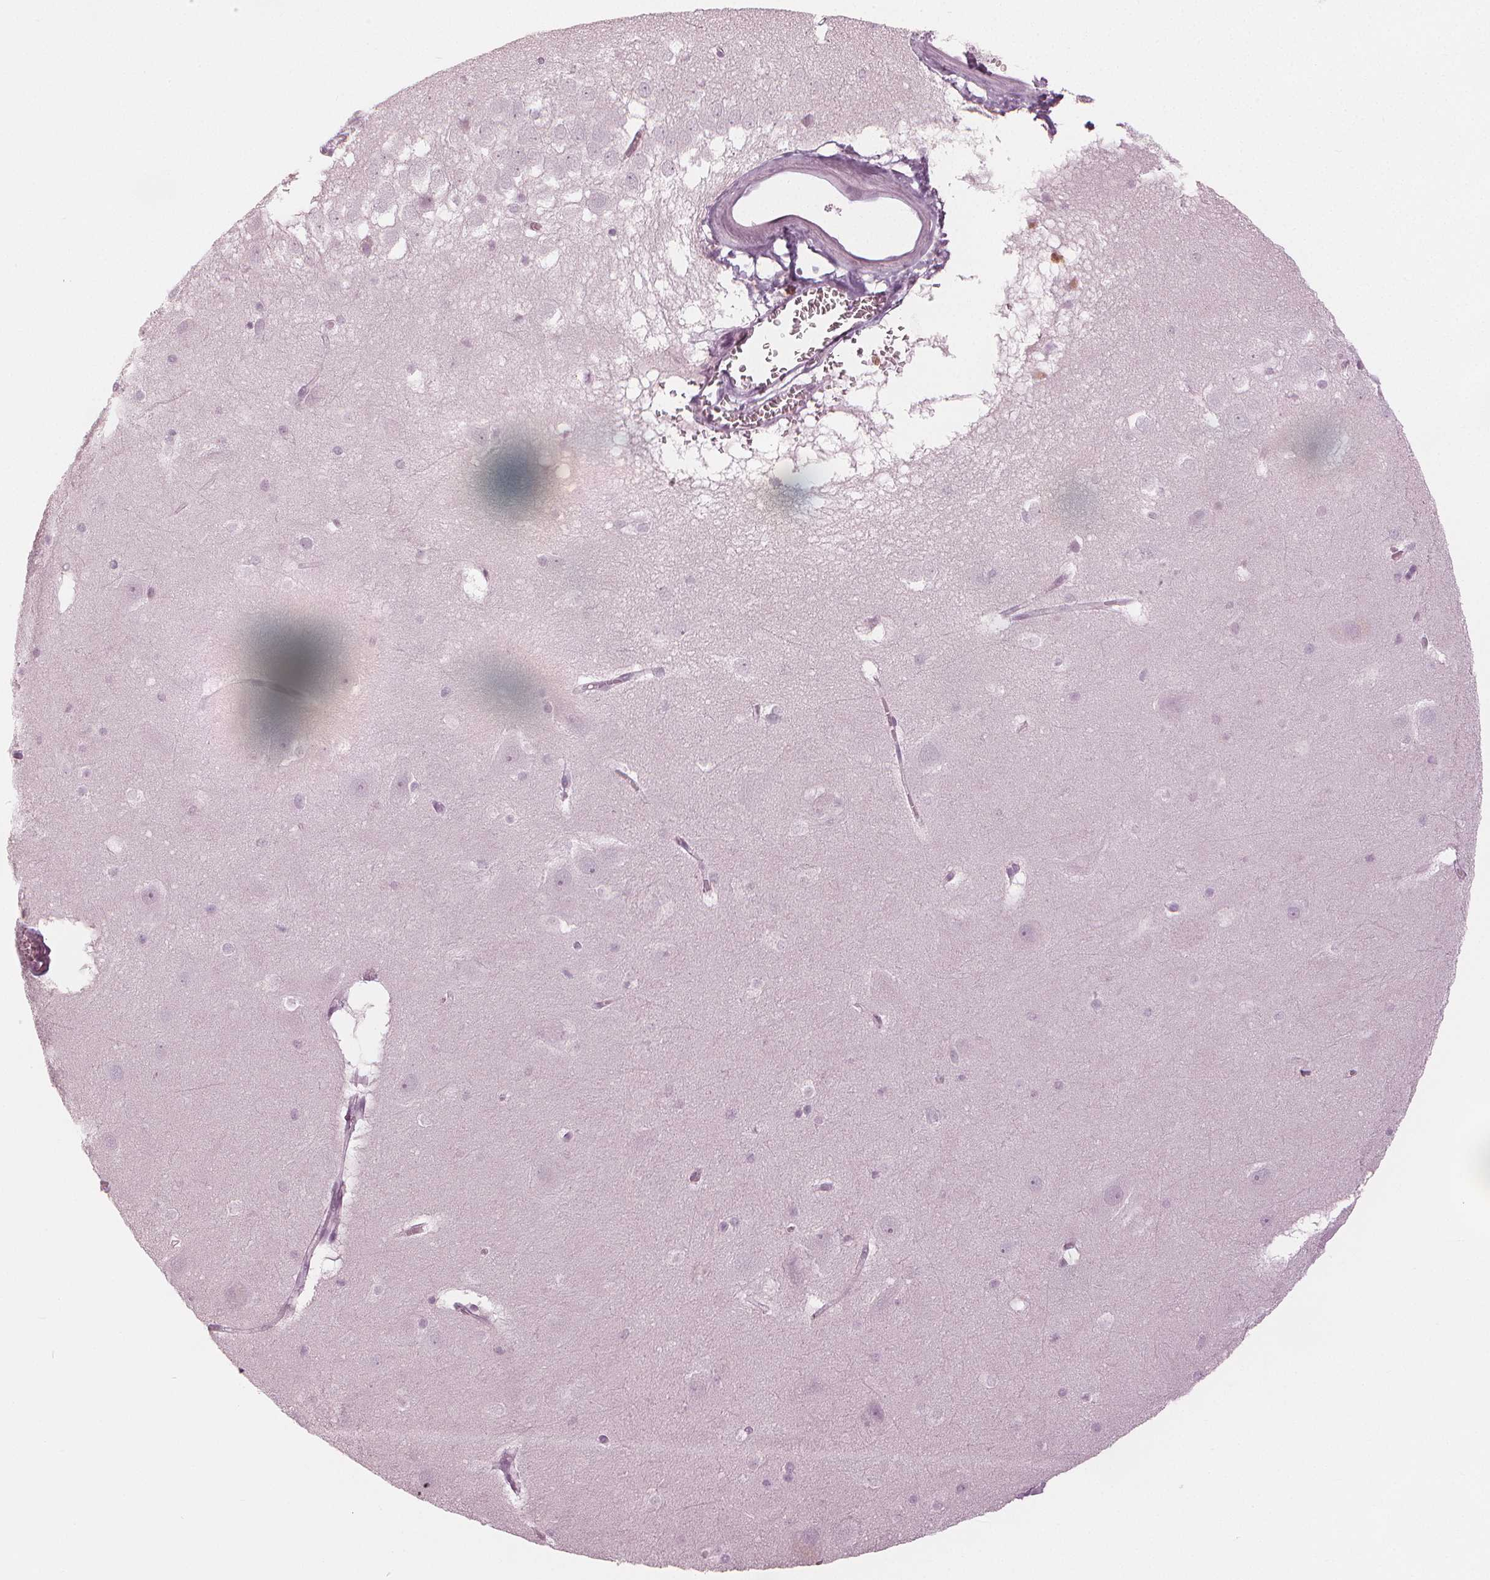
{"staining": {"intensity": "negative", "quantity": "none", "location": "none"}, "tissue": "hippocampus", "cell_type": "Glial cells", "image_type": "normal", "snomed": [{"axis": "morphology", "description": "Normal tissue, NOS"}, {"axis": "topography", "description": "Hippocampus"}], "caption": "This histopathology image is of benign hippocampus stained with immunohistochemistry to label a protein in brown with the nuclei are counter-stained blue. There is no expression in glial cells.", "gene": "PAEP", "patient": {"sex": "male", "age": 45}}